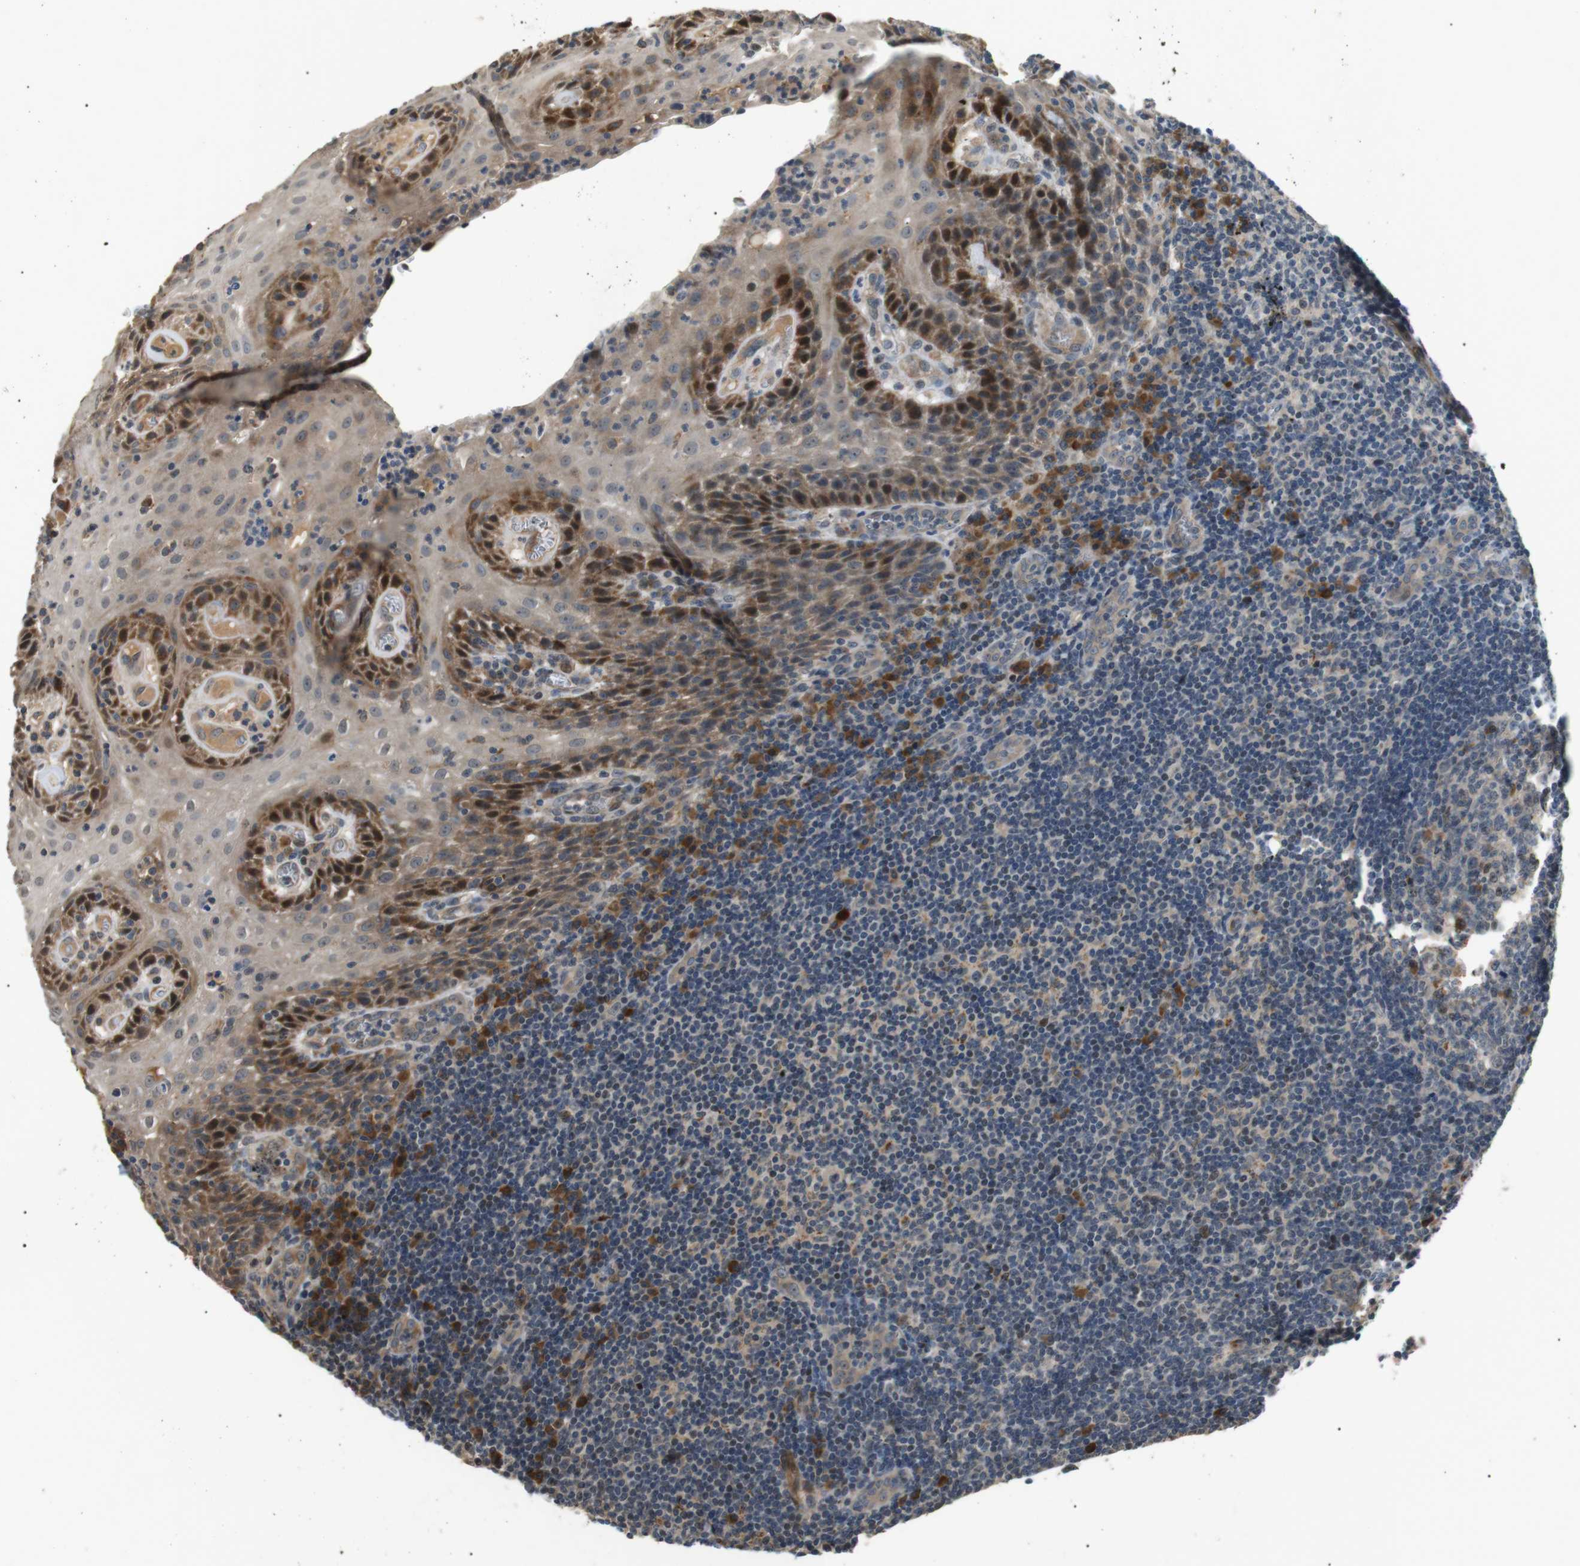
{"staining": {"intensity": "weak", "quantity": "25%-75%", "location": "cytoplasmic/membranous"}, "tissue": "tonsil", "cell_type": "Germinal center cells", "image_type": "normal", "snomed": [{"axis": "morphology", "description": "Normal tissue, NOS"}, {"axis": "topography", "description": "Tonsil"}], "caption": "About 25%-75% of germinal center cells in unremarkable human tonsil reveal weak cytoplasmic/membranous protein expression as visualized by brown immunohistochemical staining.", "gene": "HSPA13", "patient": {"sex": "male", "age": 37}}